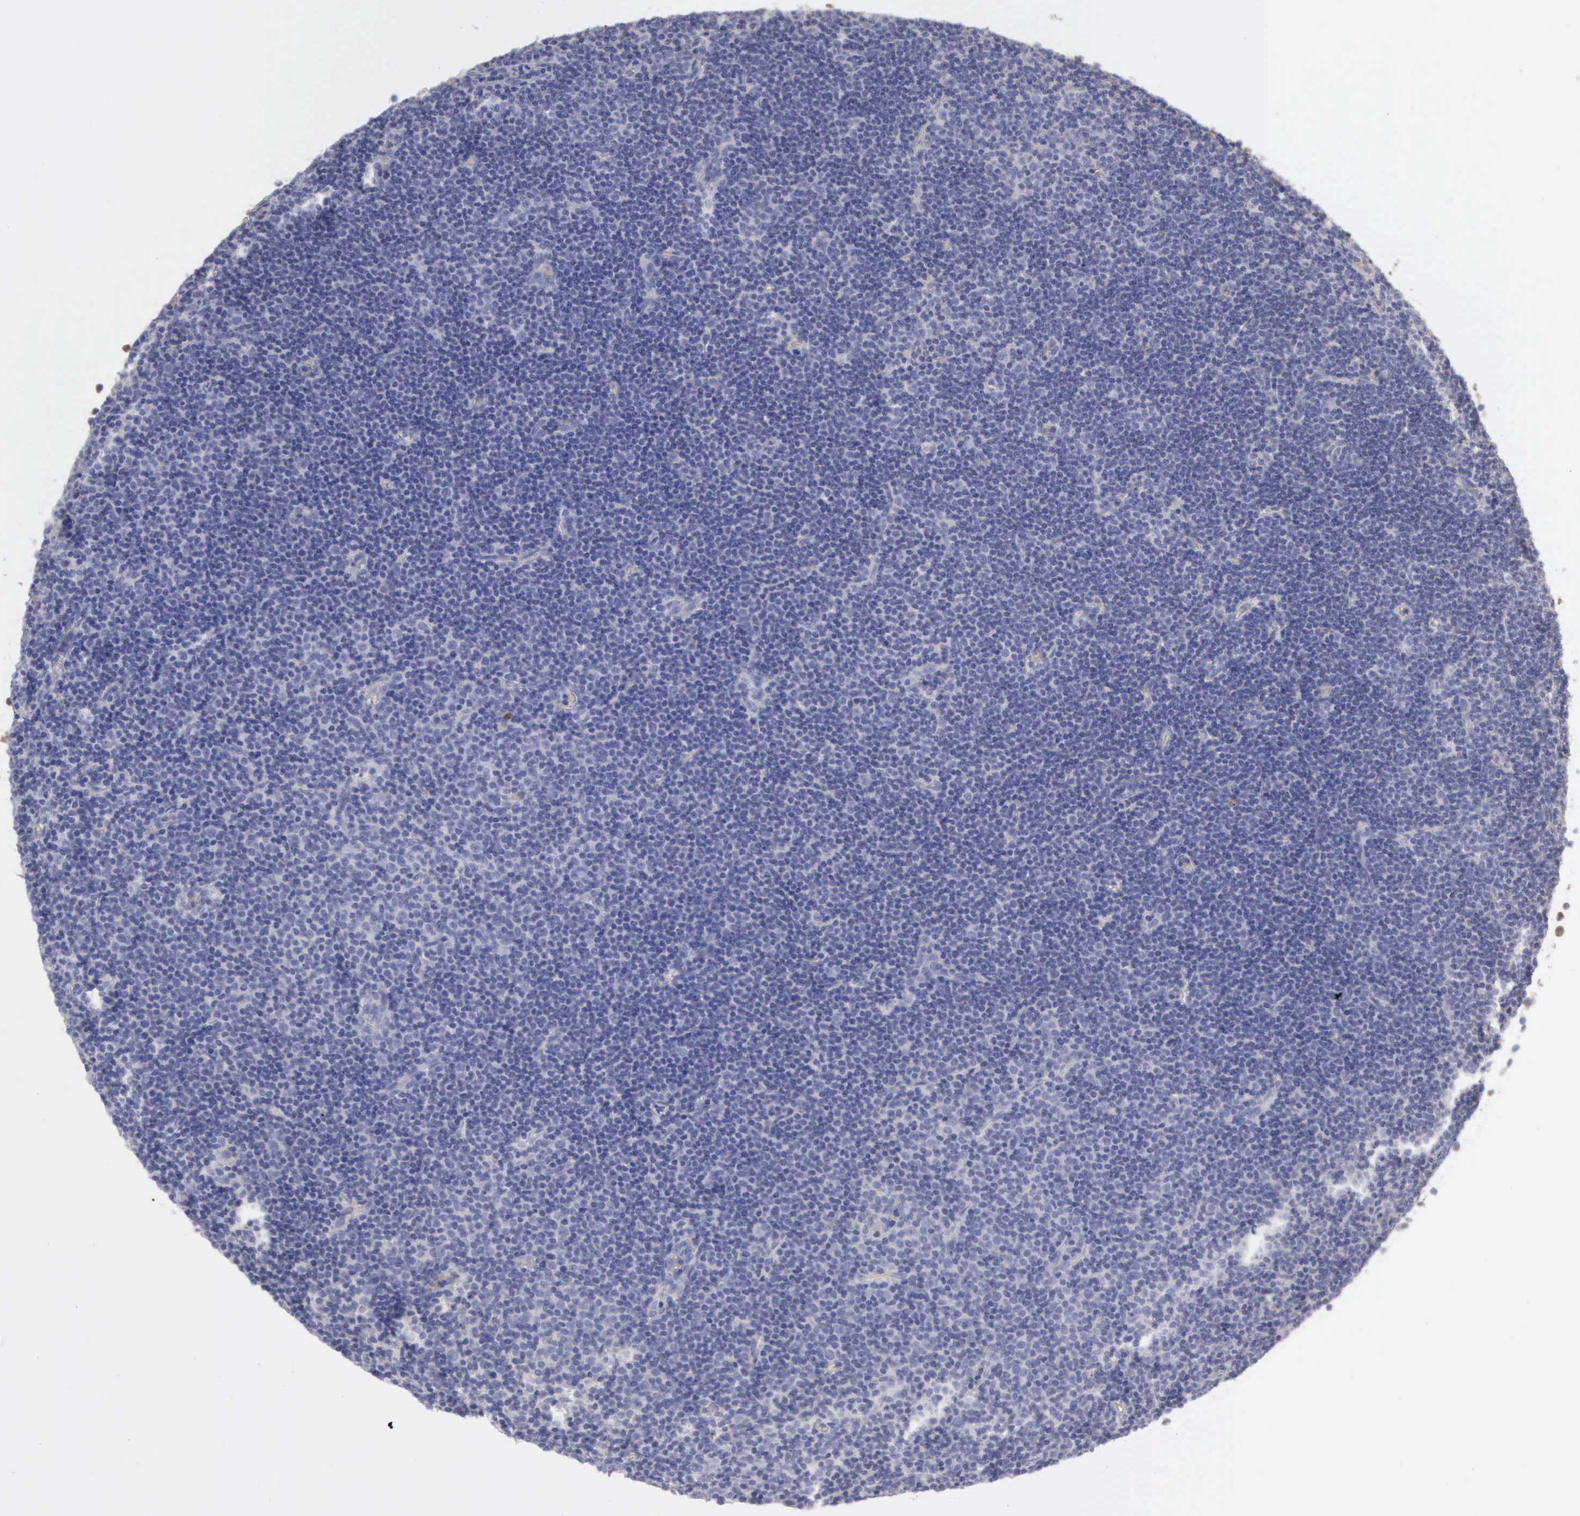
{"staining": {"intensity": "negative", "quantity": "none", "location": "none"}, "tissue": "lymphoma", "cell_type": "Tumor cells", "image_type": "cancer", "snomed": [{"axis": "morphology", "description": "Malignant lymphoma, non-Hodgkin's type, Low grade"}, {"axis": "topography", "description": "Lymph node"}], "caption": "This is a micrograph of IHC staining of malignant lymphoma, non-Hodgkin's type (low-grade), which shows no staining in tumor cells.", "gene": "SERPINA1", "patient": {"sex": "male", "age": 57}}